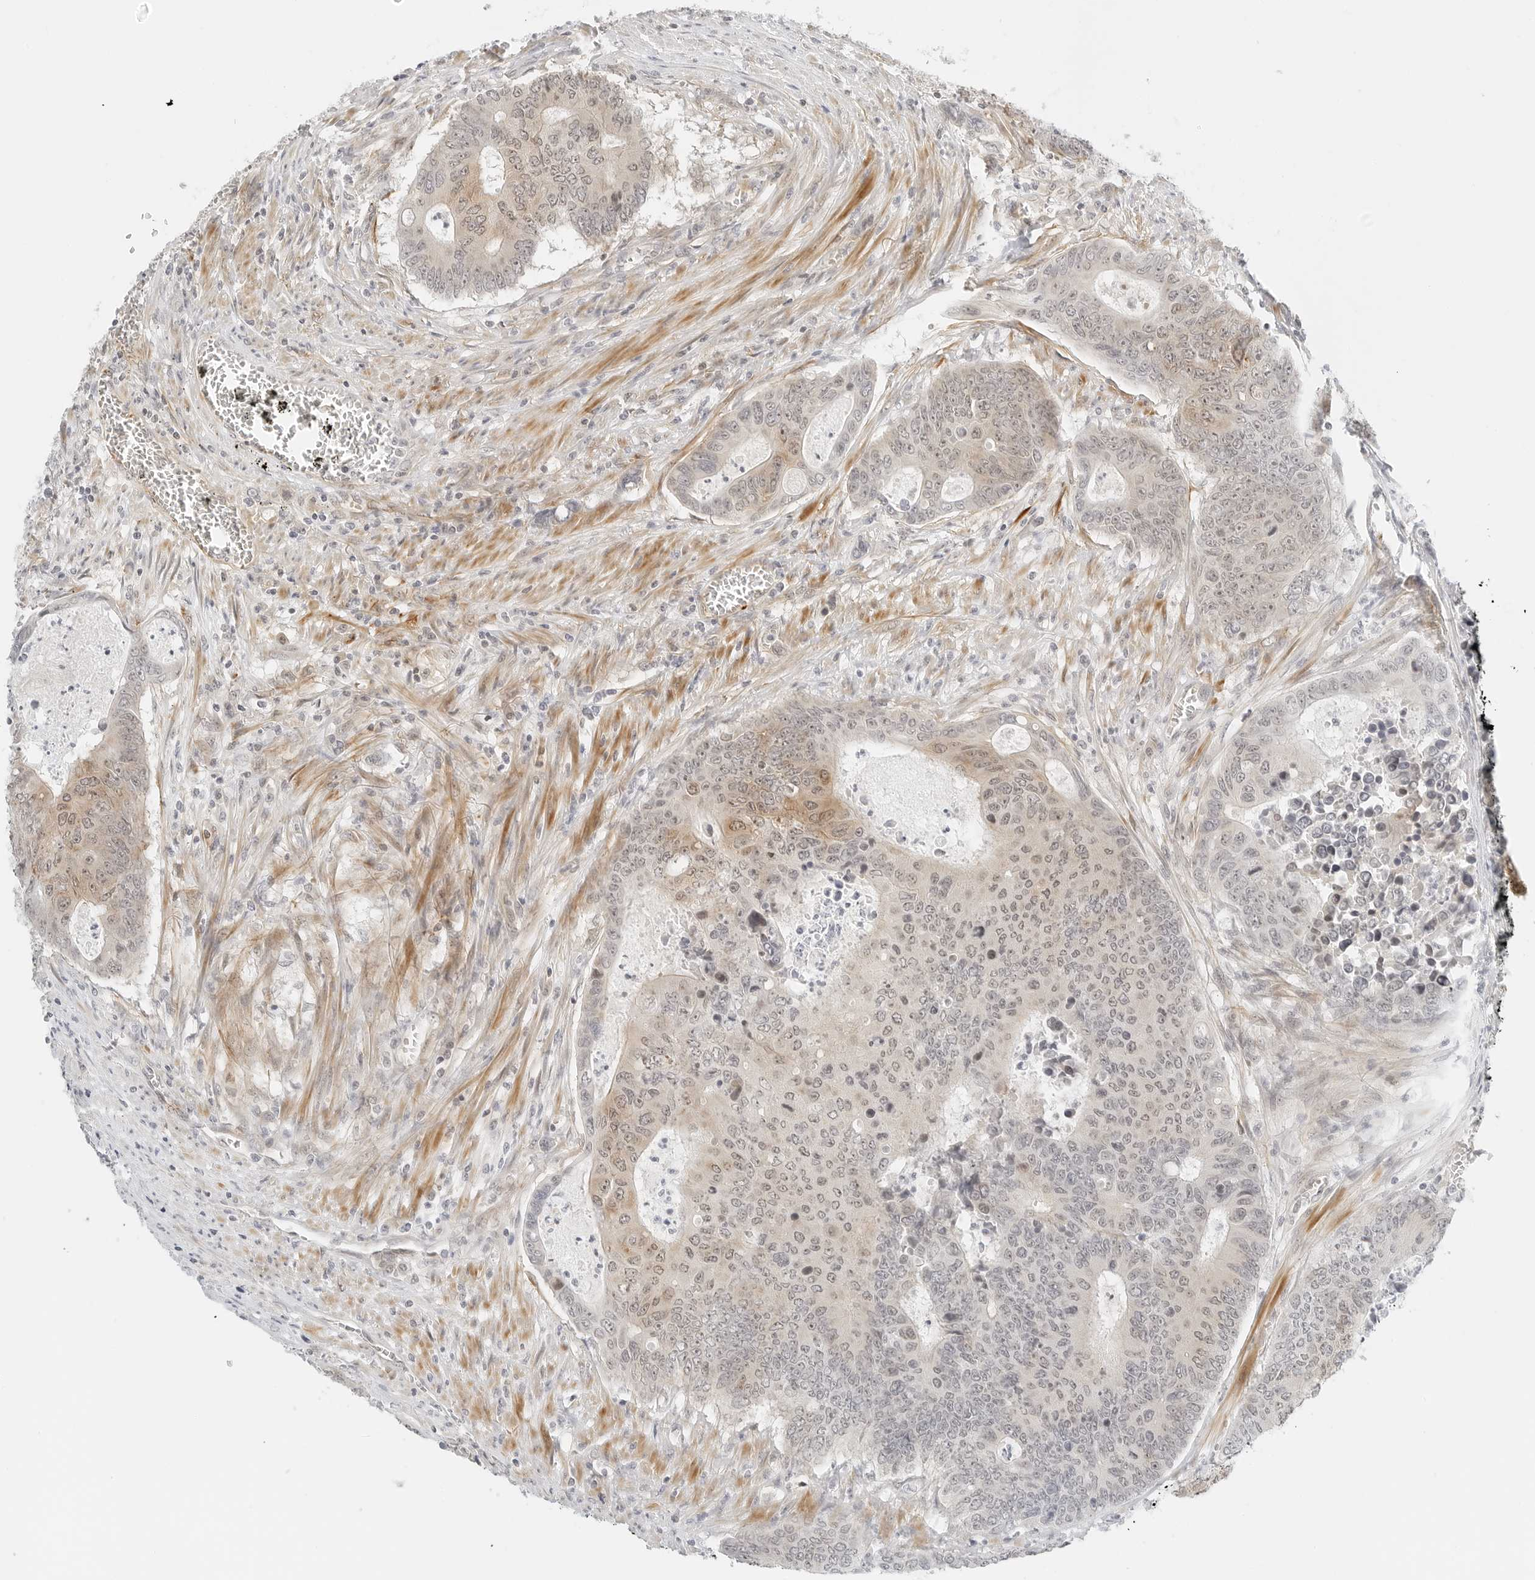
{"staining": {"intensity": "weak", "quantity": ">75%", "location": "cytoplasmic/membranous,nuclear"}, "tissue": "colorectal cancer", "cell_type": "Tumor cells", "image_type": "cancer", "snomed": [{"axis": "morphology", "description": "Adenocarcinoma, NOS"}, {"axis": "topography", "description": "Colon"}], "caption": "Adenocarcinoma (colorectal) stained with immunohistochemistry (IHC) demonstrates weak cytoplasmic/membranous and nuclear positivity in approximately >75% of tumor cells.", "gene": "NEO1", "patient": {"sex": "male", "age": 87}}